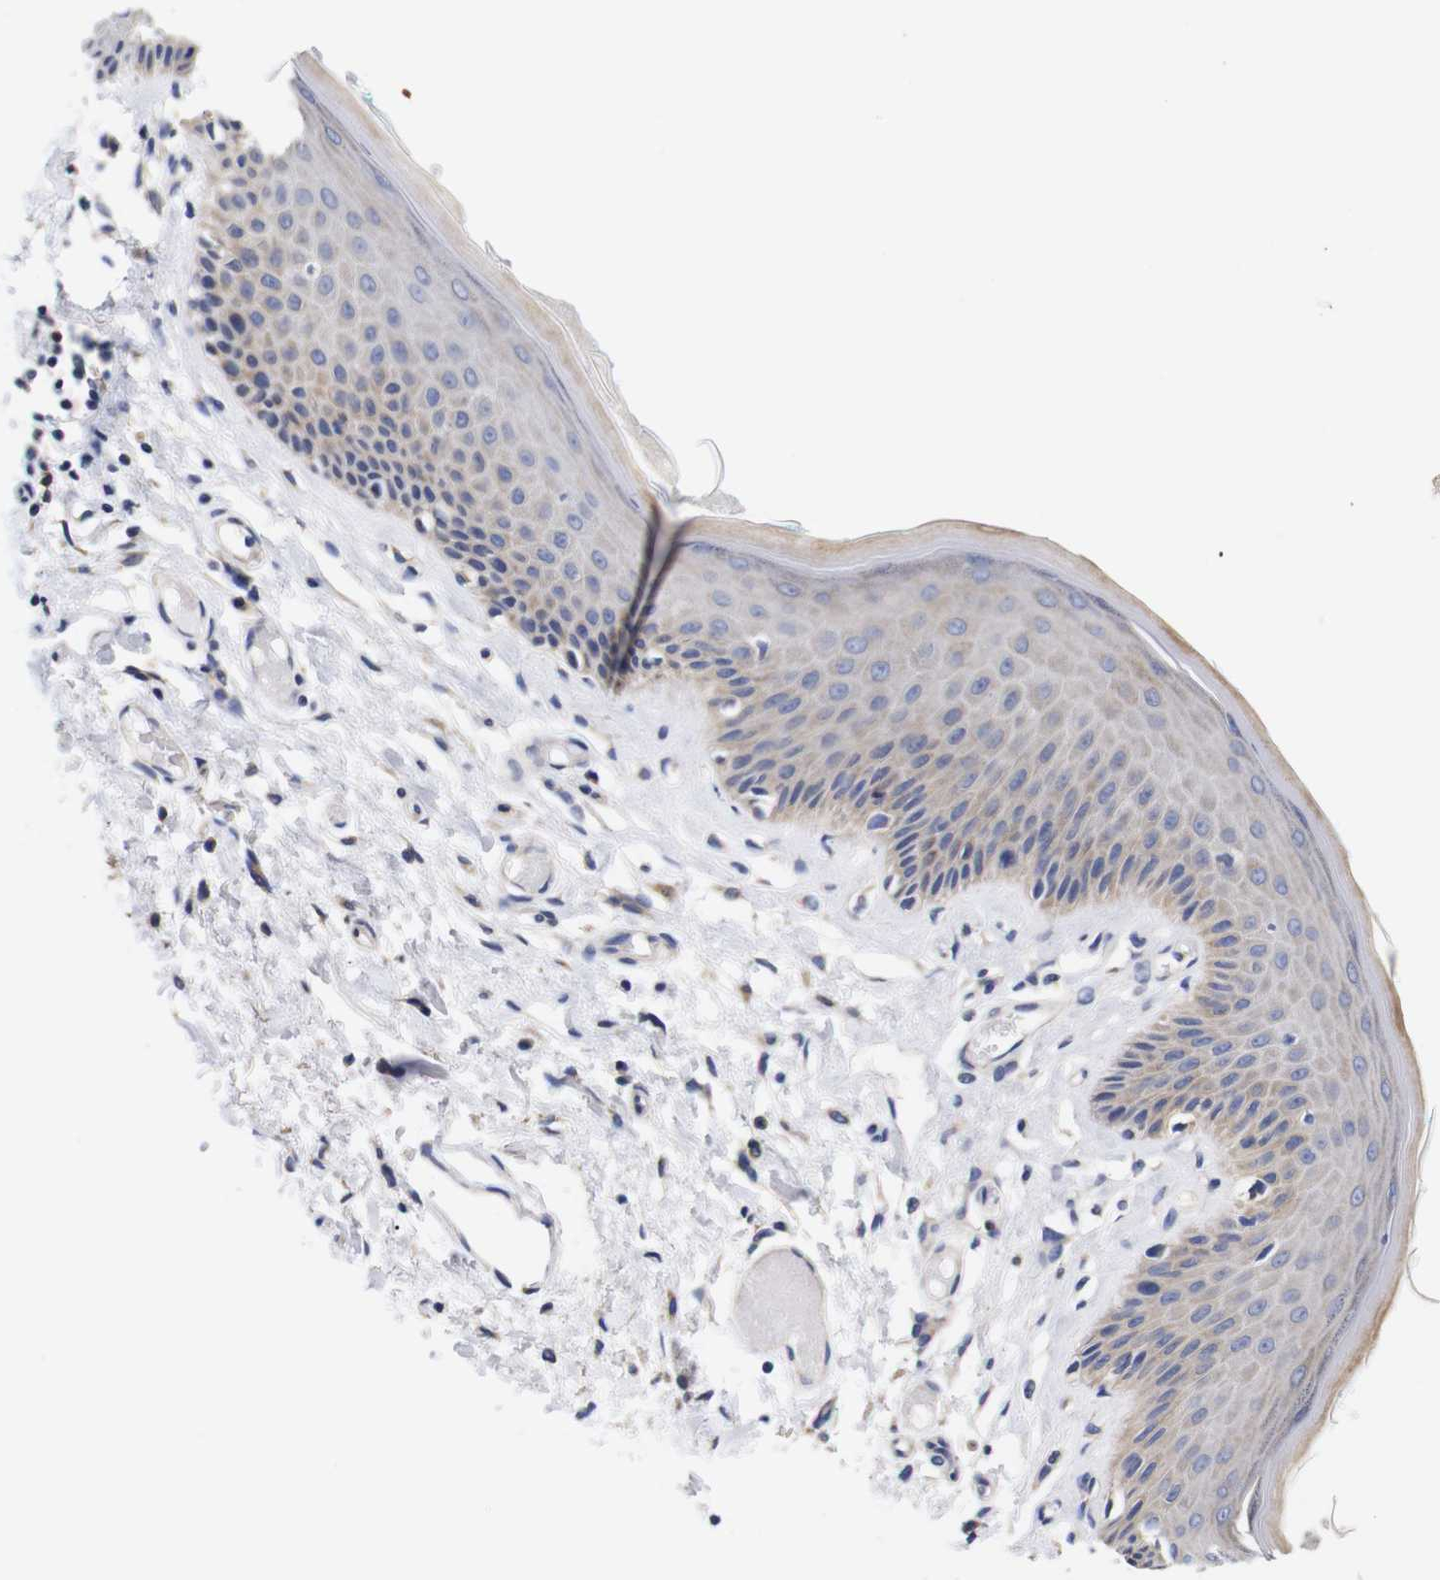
{"staining": {"intensity": "moderate", "quantity": "<25%", "location": "cytoplasmic/membranous"}, "tissue": "skin", "cell_type": "Epidermal cells", "image_type": "normal", "snomed": [{"axis": "morphology", "description": "Normal tissue, NOS"}, {"axis": "topography", "description": "Vulva"}], "caption": "This is a micrograph of immunohistochemistry staining of unremarkable skin, which shows moderate positivity in the cytoplasmic/membranous of epidermal cells.", "gene": "OPN3", "patient": {"sex": "female", "age": 73}}